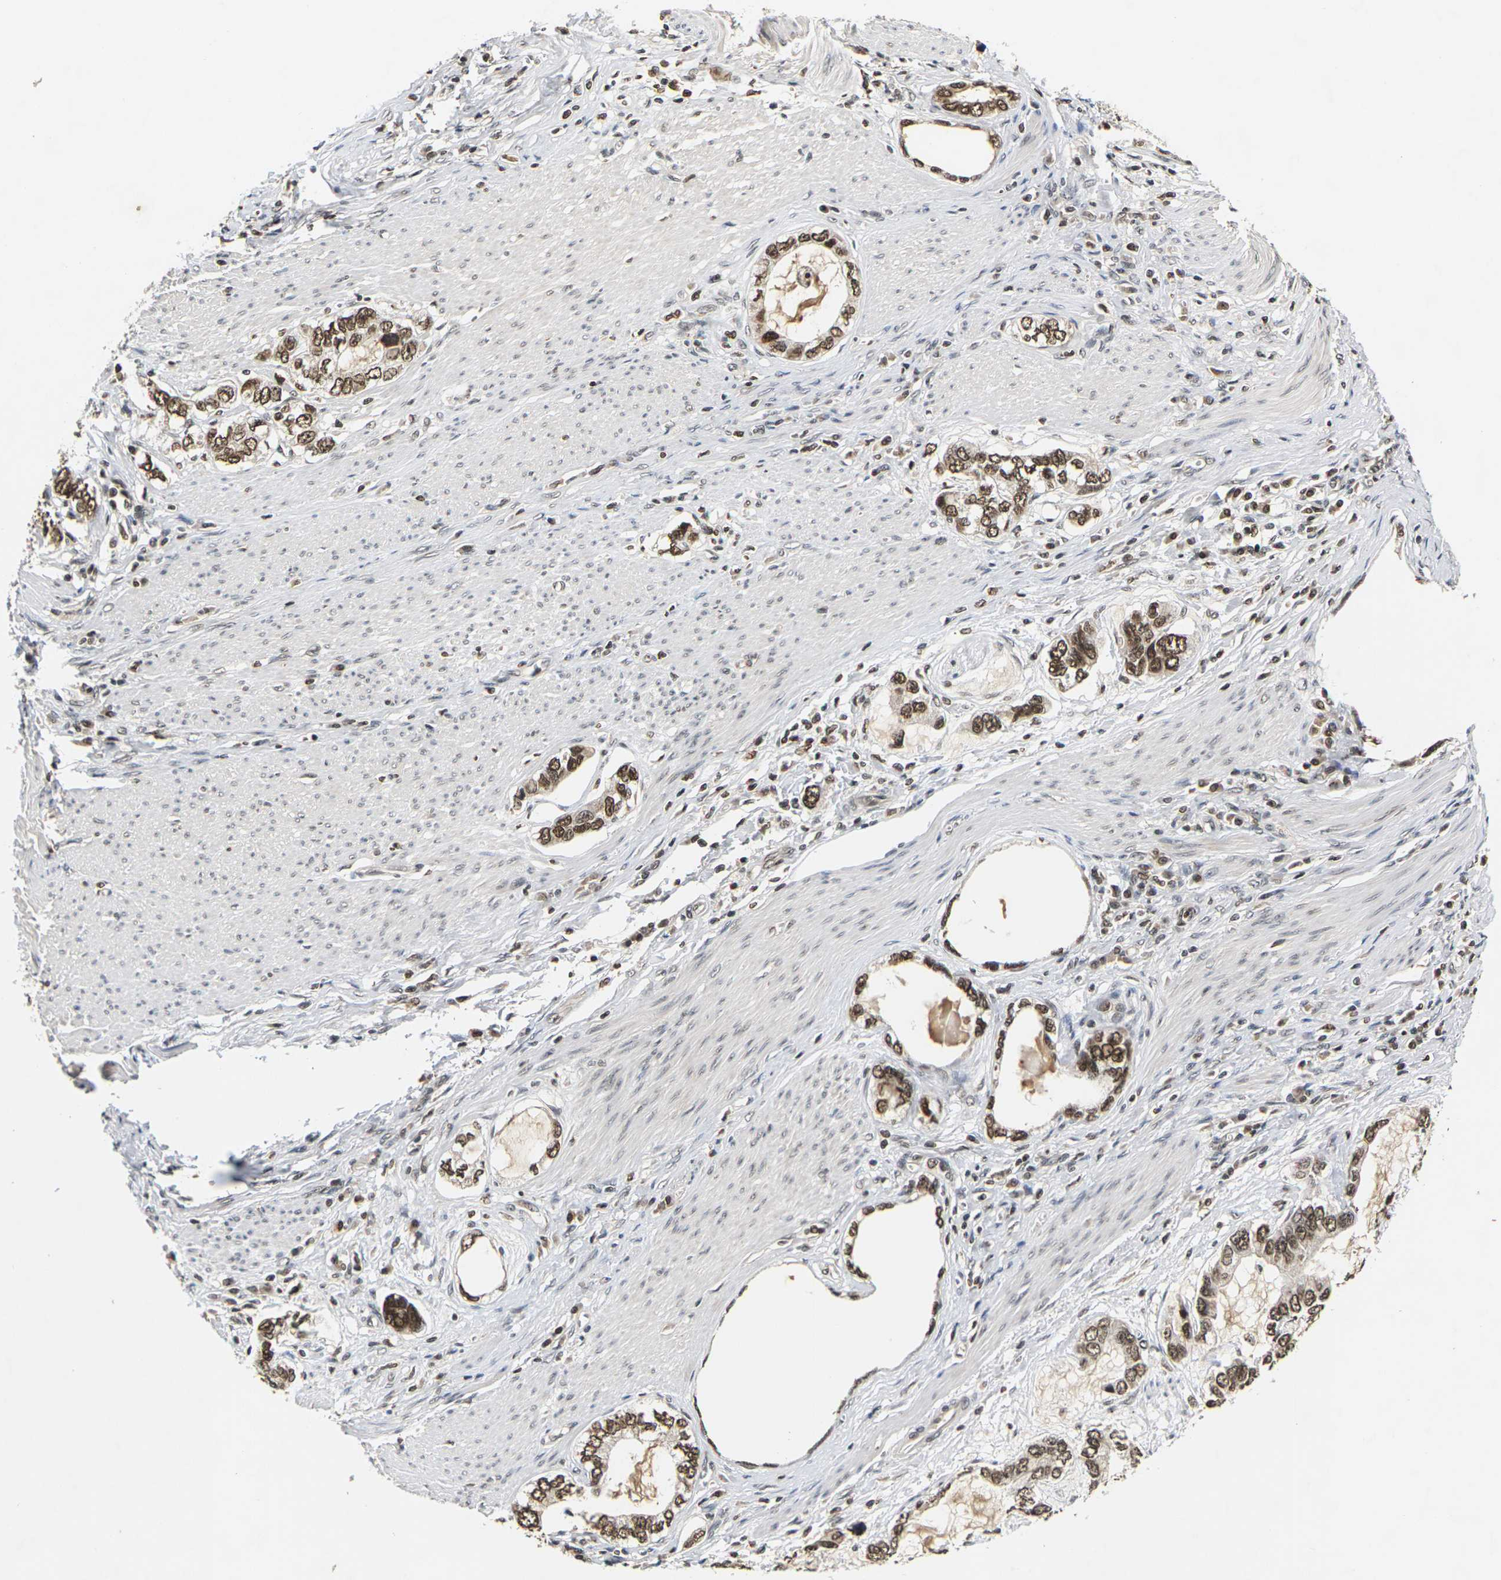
{"staining": {"intensity": "strong", "quantity": ">75%", "location": "nuclear"}, "tissue": "stomach cancer", "cell_type": "Tumor cells", "image_type": "cancer", "snomed": [{"axis": "morphology", "description": "Adenocarcinoma, NOS"}, {"axis": "topography", "description": "Stomach, lower"}], "caption": "Adenocarcinoma (stomach) stained for a protein exhibits strong nuclear positivity in tumor cells. The protein of interest is shown in brown color, while the nuclei are stained blue.", "gene": "NELFA", "patient": {"sex": "female", "age": 93}}